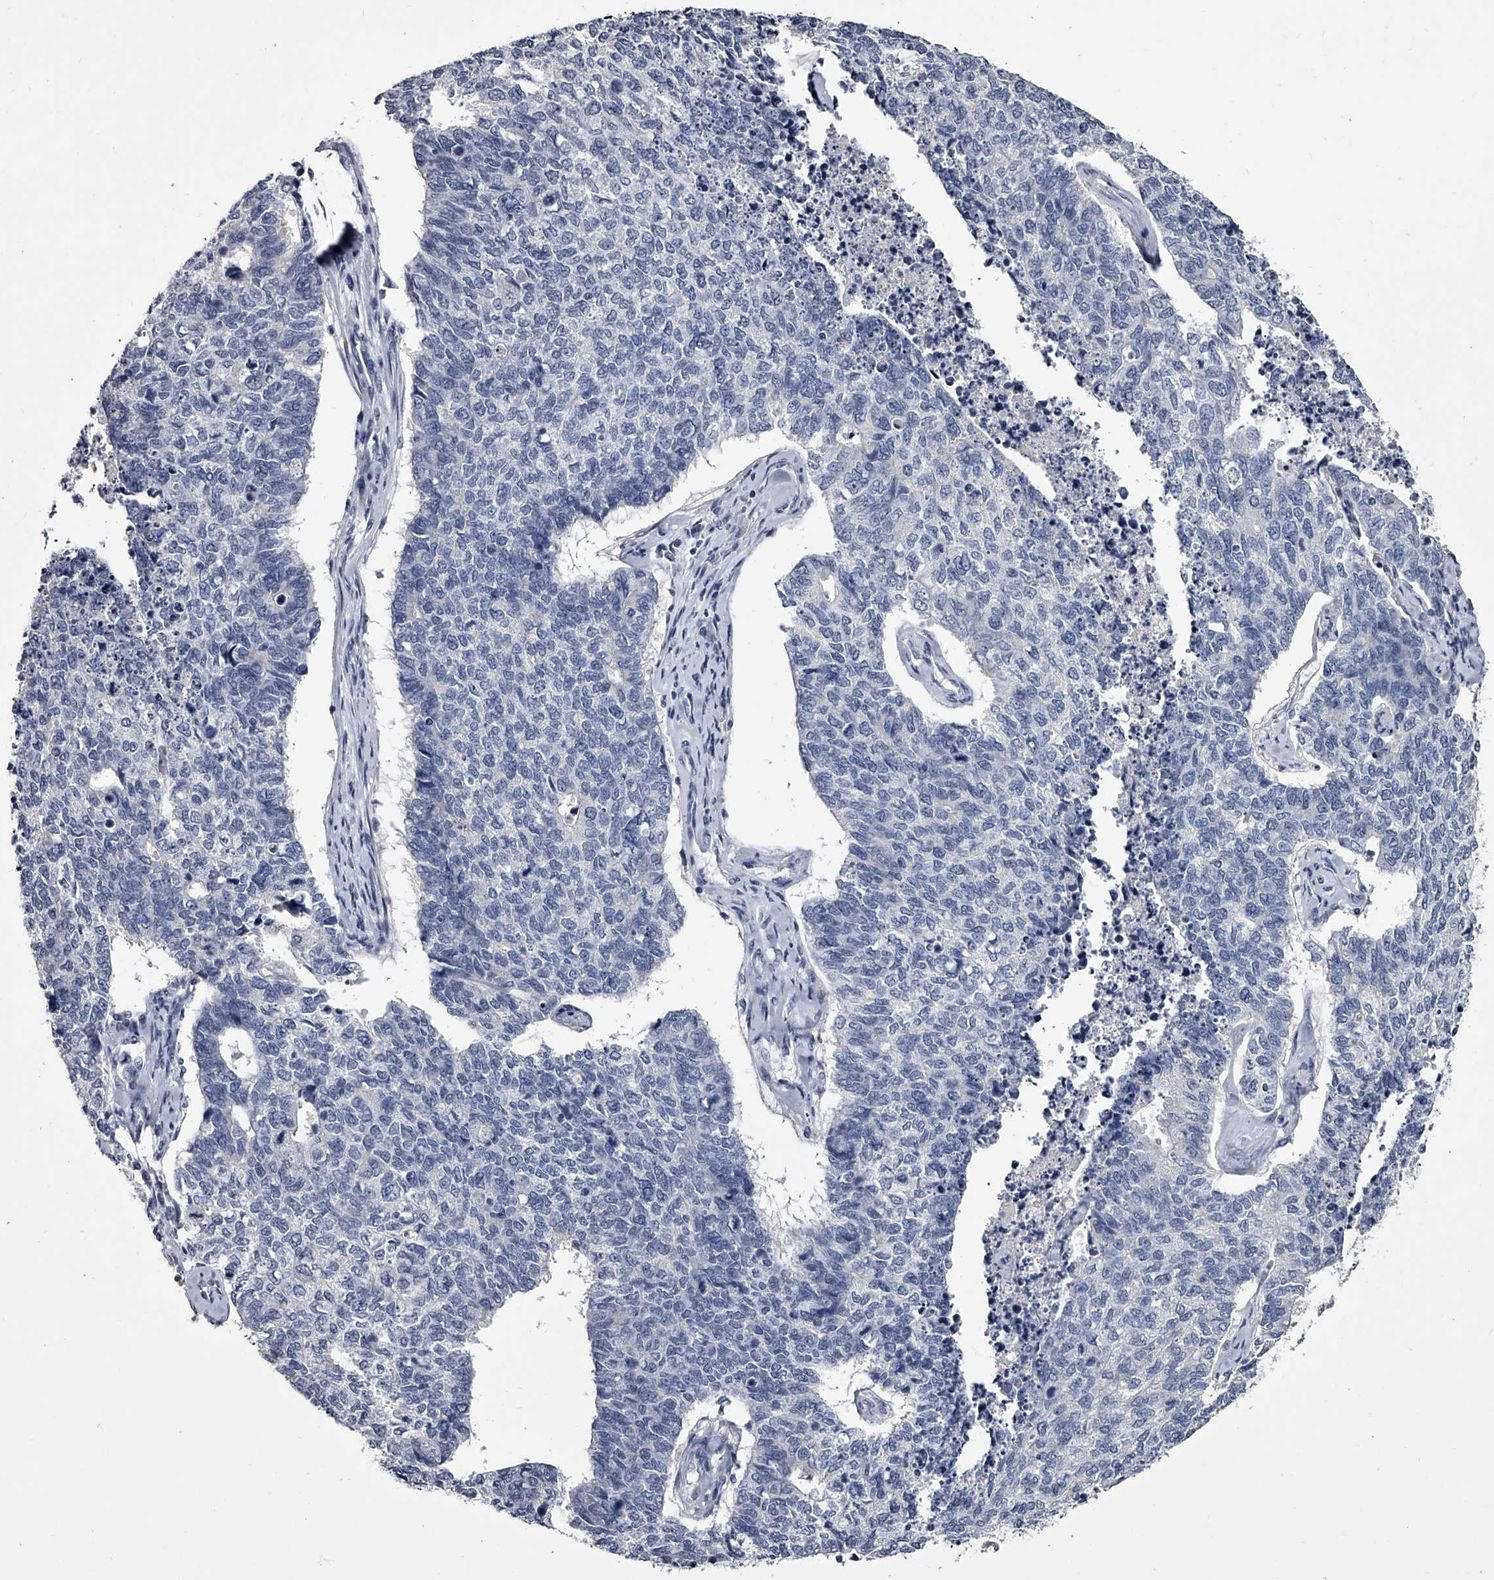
{"staining": {"intensity": "negative", "quantity": "none", "location": "none"}, "tissue": "cervical cancer", "cell_type": "Tumor cells", "image_type": "cancer", "snomed": [{"axis": "morphology", "description": "Squamous cell carcinoma, NOS"}, {"axis": "topography", "description": "Cervix"}], "caption": "Protein analysis of cervical cancer (squamous cell carcinoma) displays no significant expression in tumor cells. Nuclei are stained in blue.", "gene": "GAPVD1", "patient": {"sex": "female", "age": 63}}